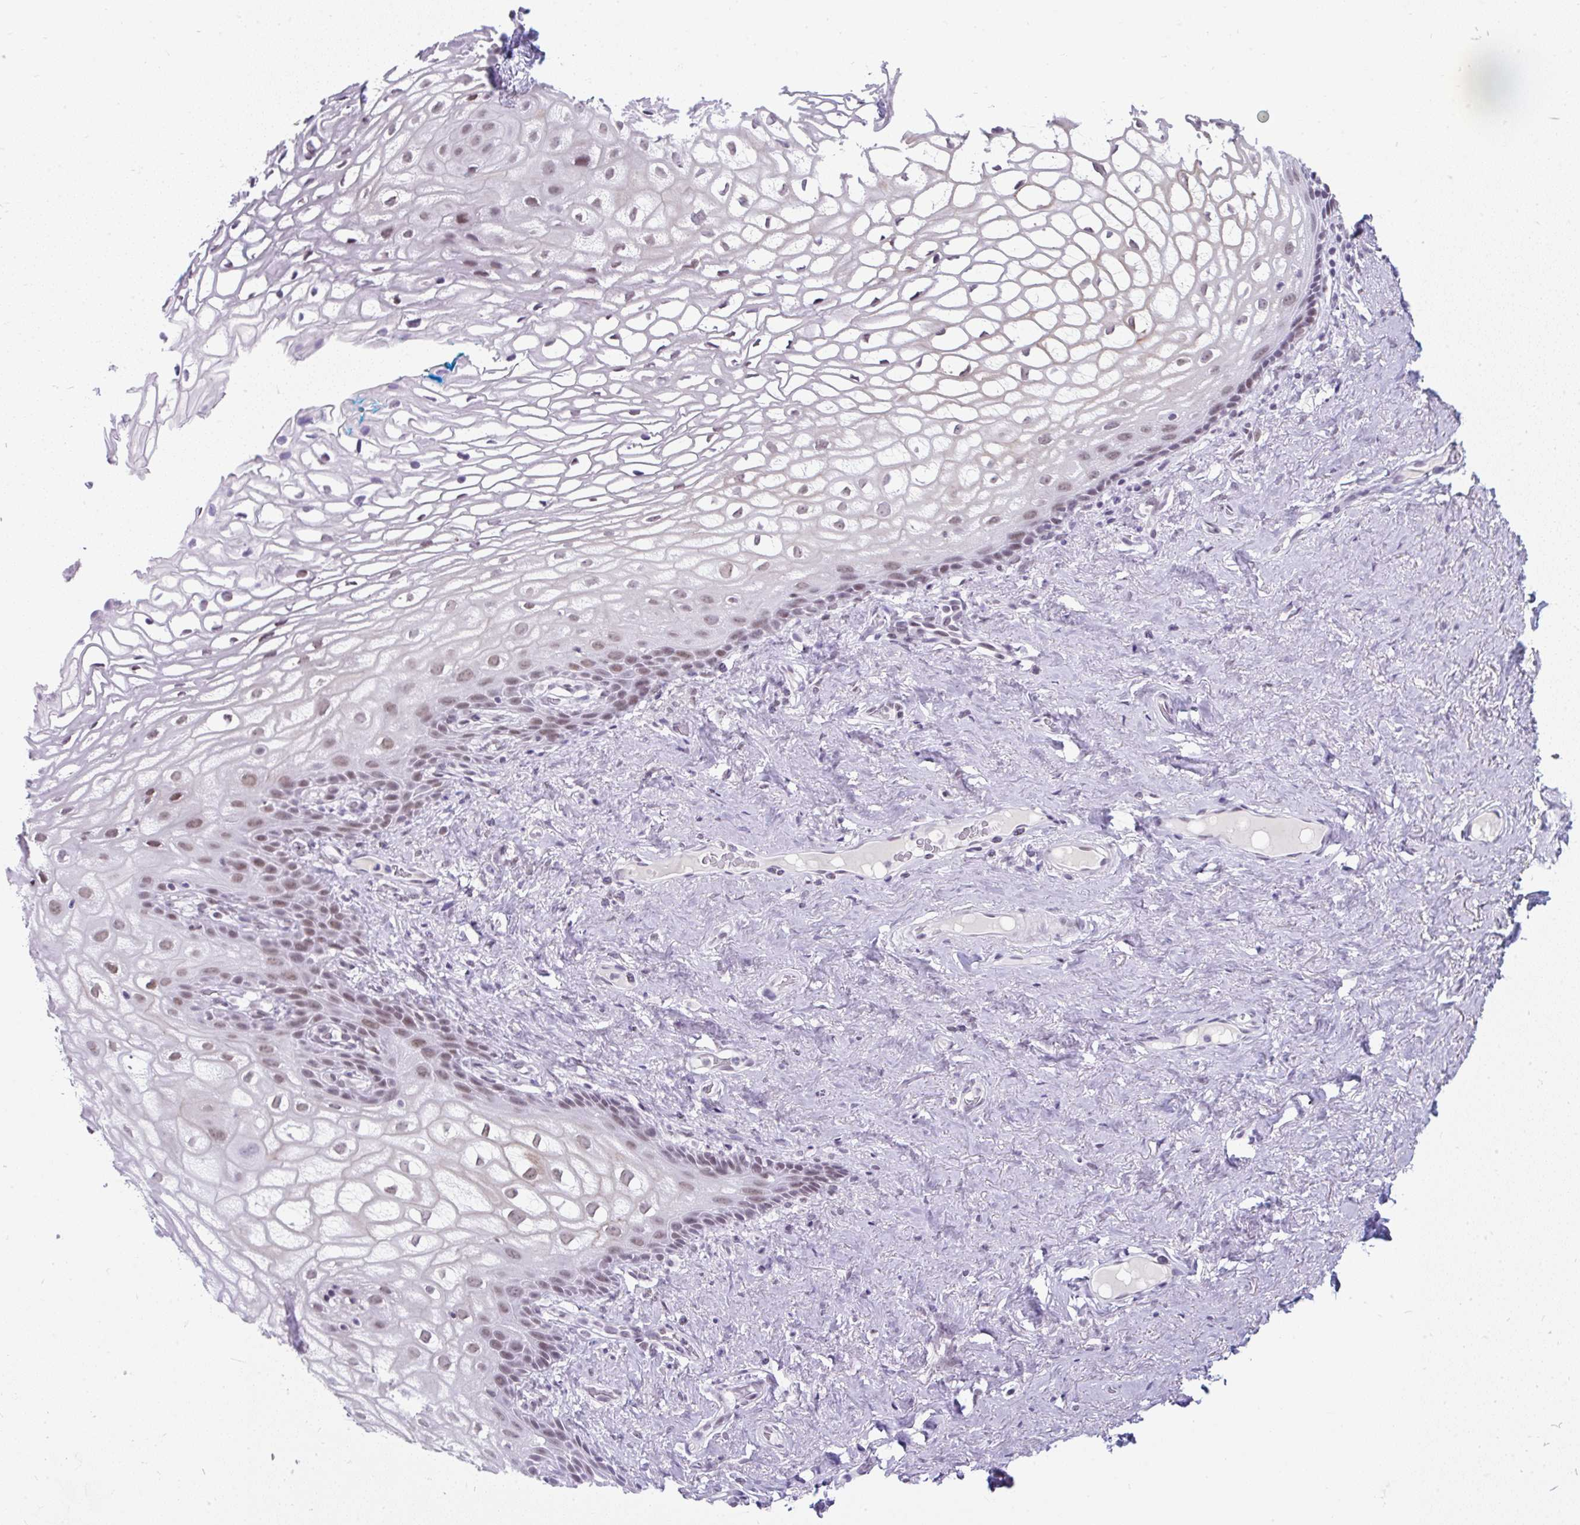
{"staining": {"intensity": "weak", "quantity": ">75%", "location": "cytoplasmic/membranous,nuclear"}, "tissue": "vagina", "cell_type": "Squamous epithelial cells", "image_type": "normal", "snomed": [{"axis": "morphology", "description": "Normal tissue, NOS"}, {"axis": "morphology", "description": "Adenocarcinoma, NOS"}, {"axis": "topography", "description": "Rectum"}, {"axis": "topography", "description": "Vagina"}, {"axis": "topography", "description": "Peripheral nerve tissue"}], "caption": "Weak cytoplasmic/membranous,nuclear positivity for a protein is present in about >75% of squamous epithelial cells of unremarkable vagina using IHC.", "gene": "PLCXD2", "patient": {"sex": "female", "age": 71}}